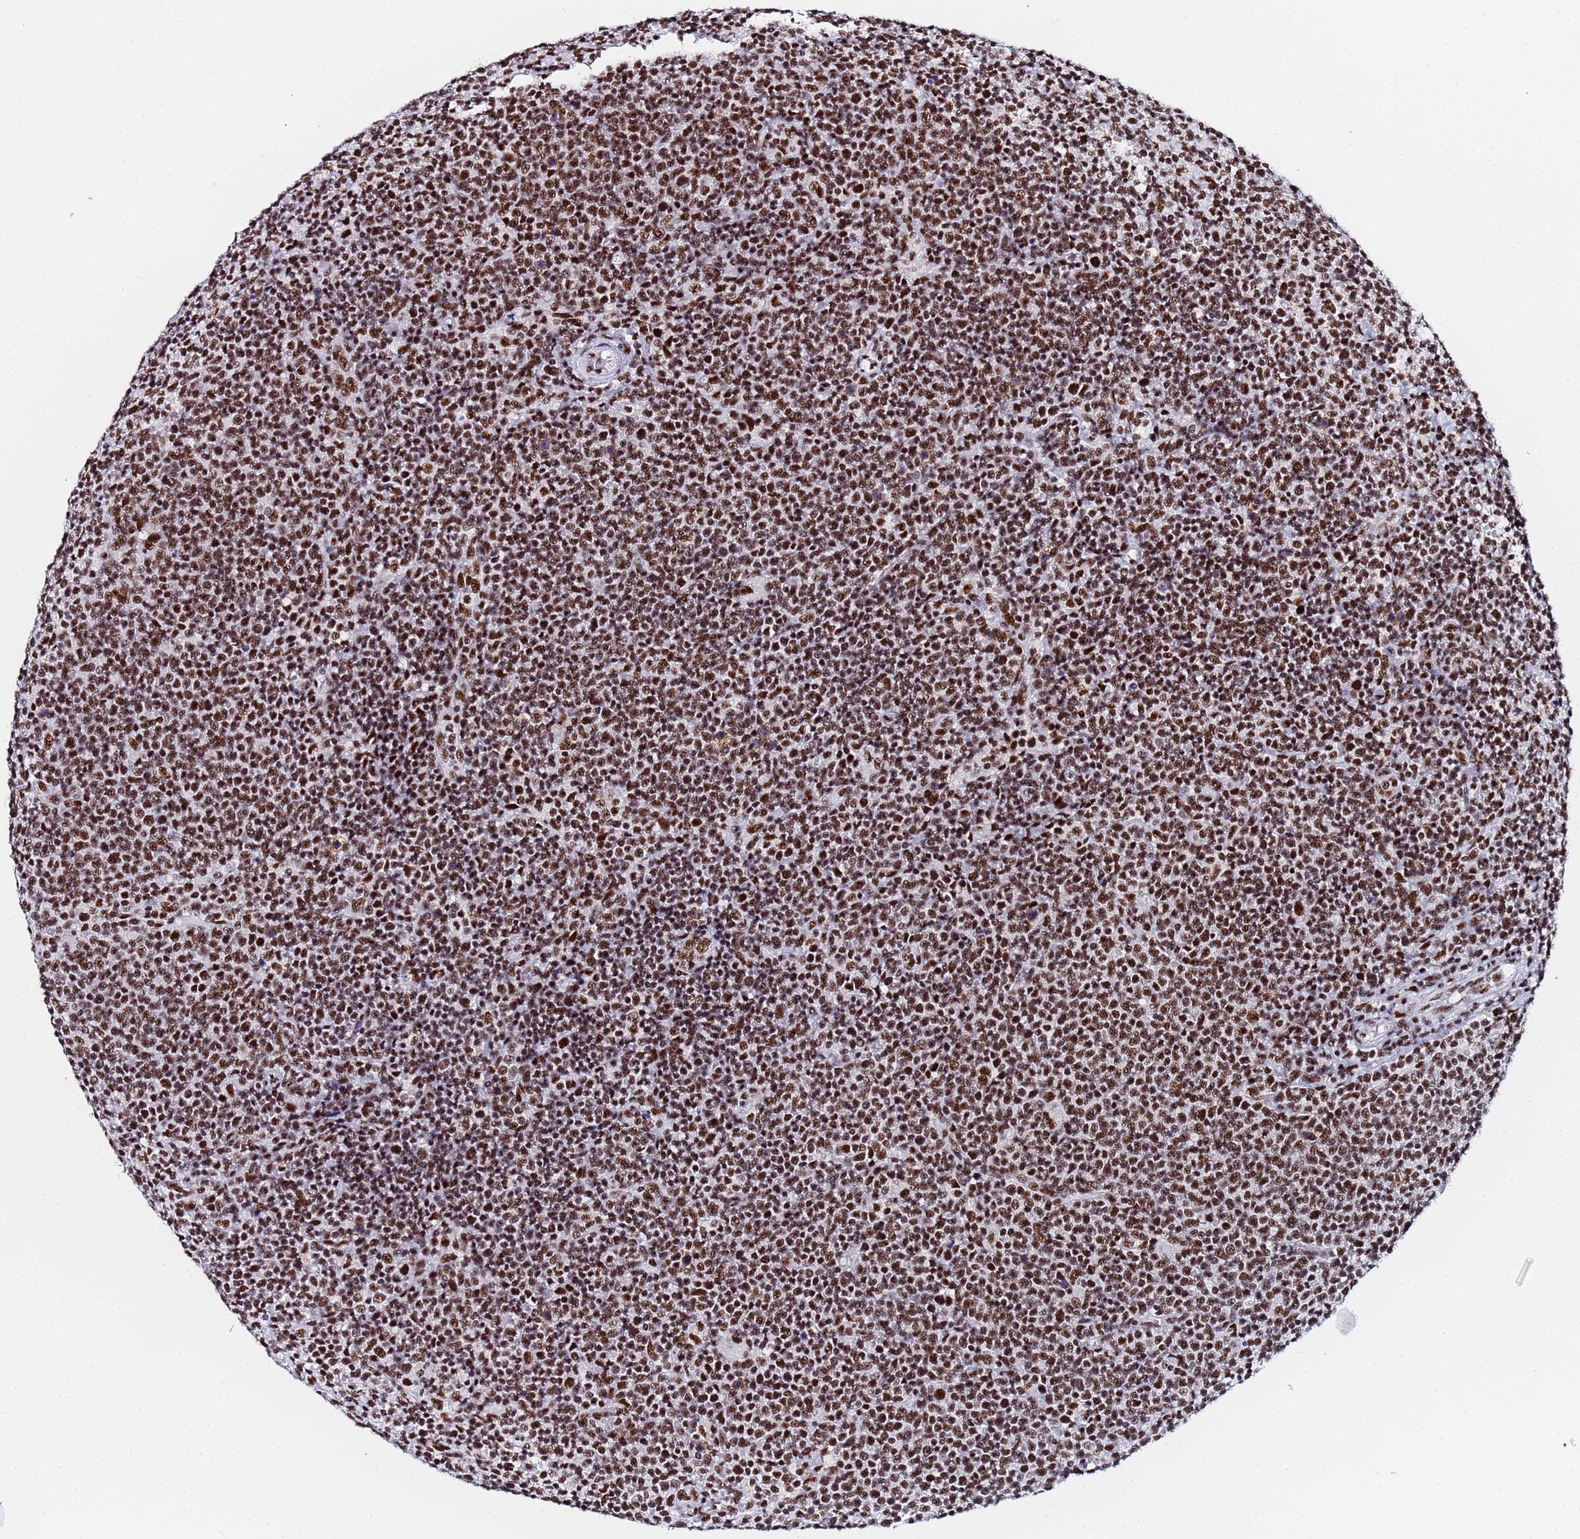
{"staining": {"intensity": "strong", "quantity": ">75%", "location": "nuclear"}, "tissue": "lymphoma", "cell_type": "Tumor cells", "image_type": "cancer", "snomed": [{"axis": "morphology", "description": "Malignant lymphoma, non-Hodgkin's type, High grade"}, {"axis": "topography", "description": "Lymph node"}], "caption": "Lymphoma stained for a protein (brown) shows strong nuclear positive expression in approximately >75% of tumor cells.", "gene": "SNRPA1", "patient": {"sex": "male", "age": 61}}